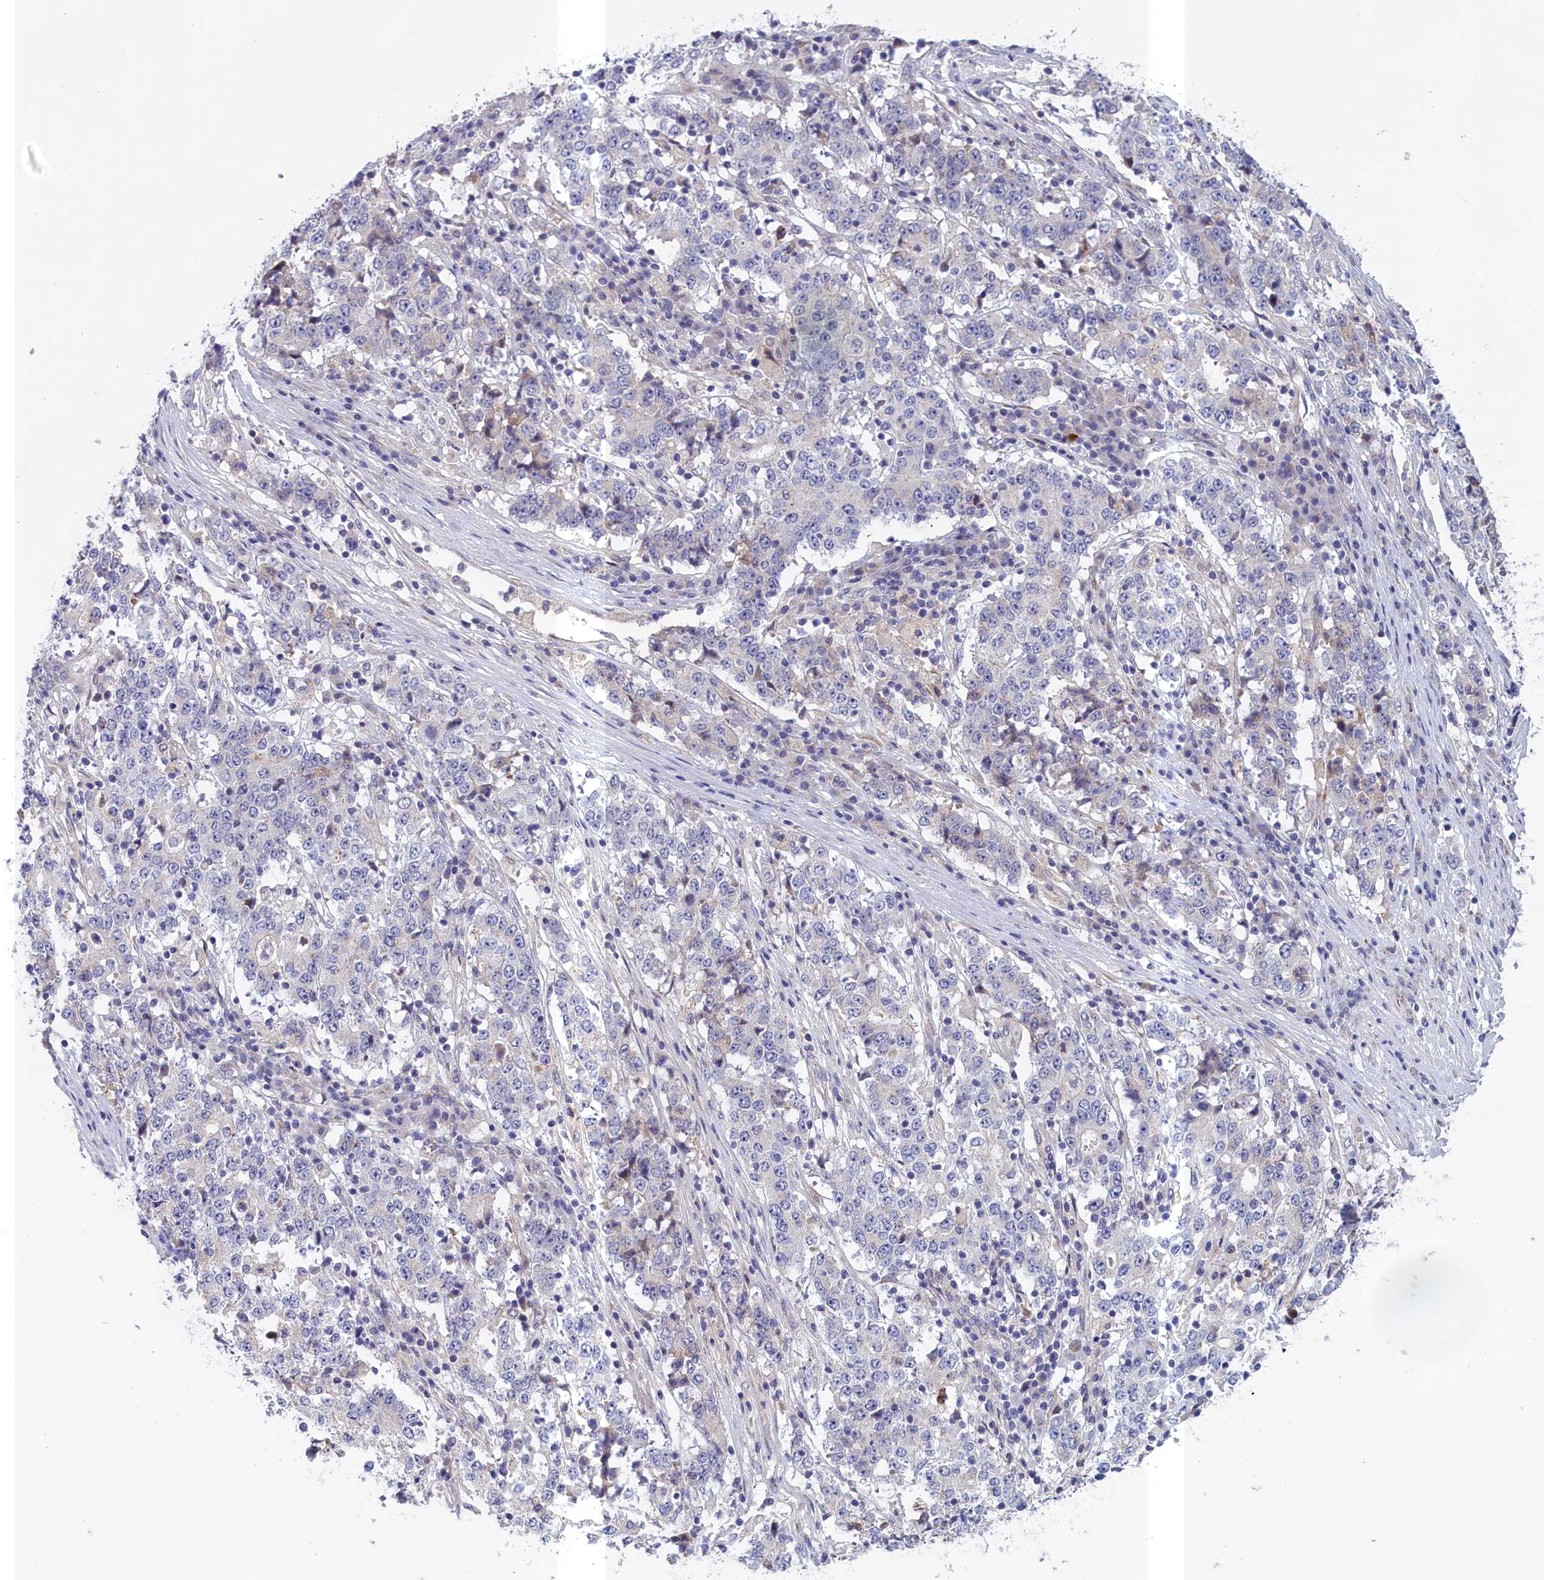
{"staining": {"intensity": "negative", "quantity": "none", "location": "none"}, "tissue": "stomach cancer", "cell_type": "Tumor cells", "image_type": "cancer", "snomed": [{"axis": "morphology", "description": "Adenocarcinoma, NOS"}, {"axis": "topography", "description": "Stomach"}], "caption": "This is a photomicrograph of immunohistochemistry (IHC) staining of adenocarcinoma (stomach), which shows no positivity in tumor cells.", "gene": "IGFALS", "patient": {"sex": "male", "age": 59}}